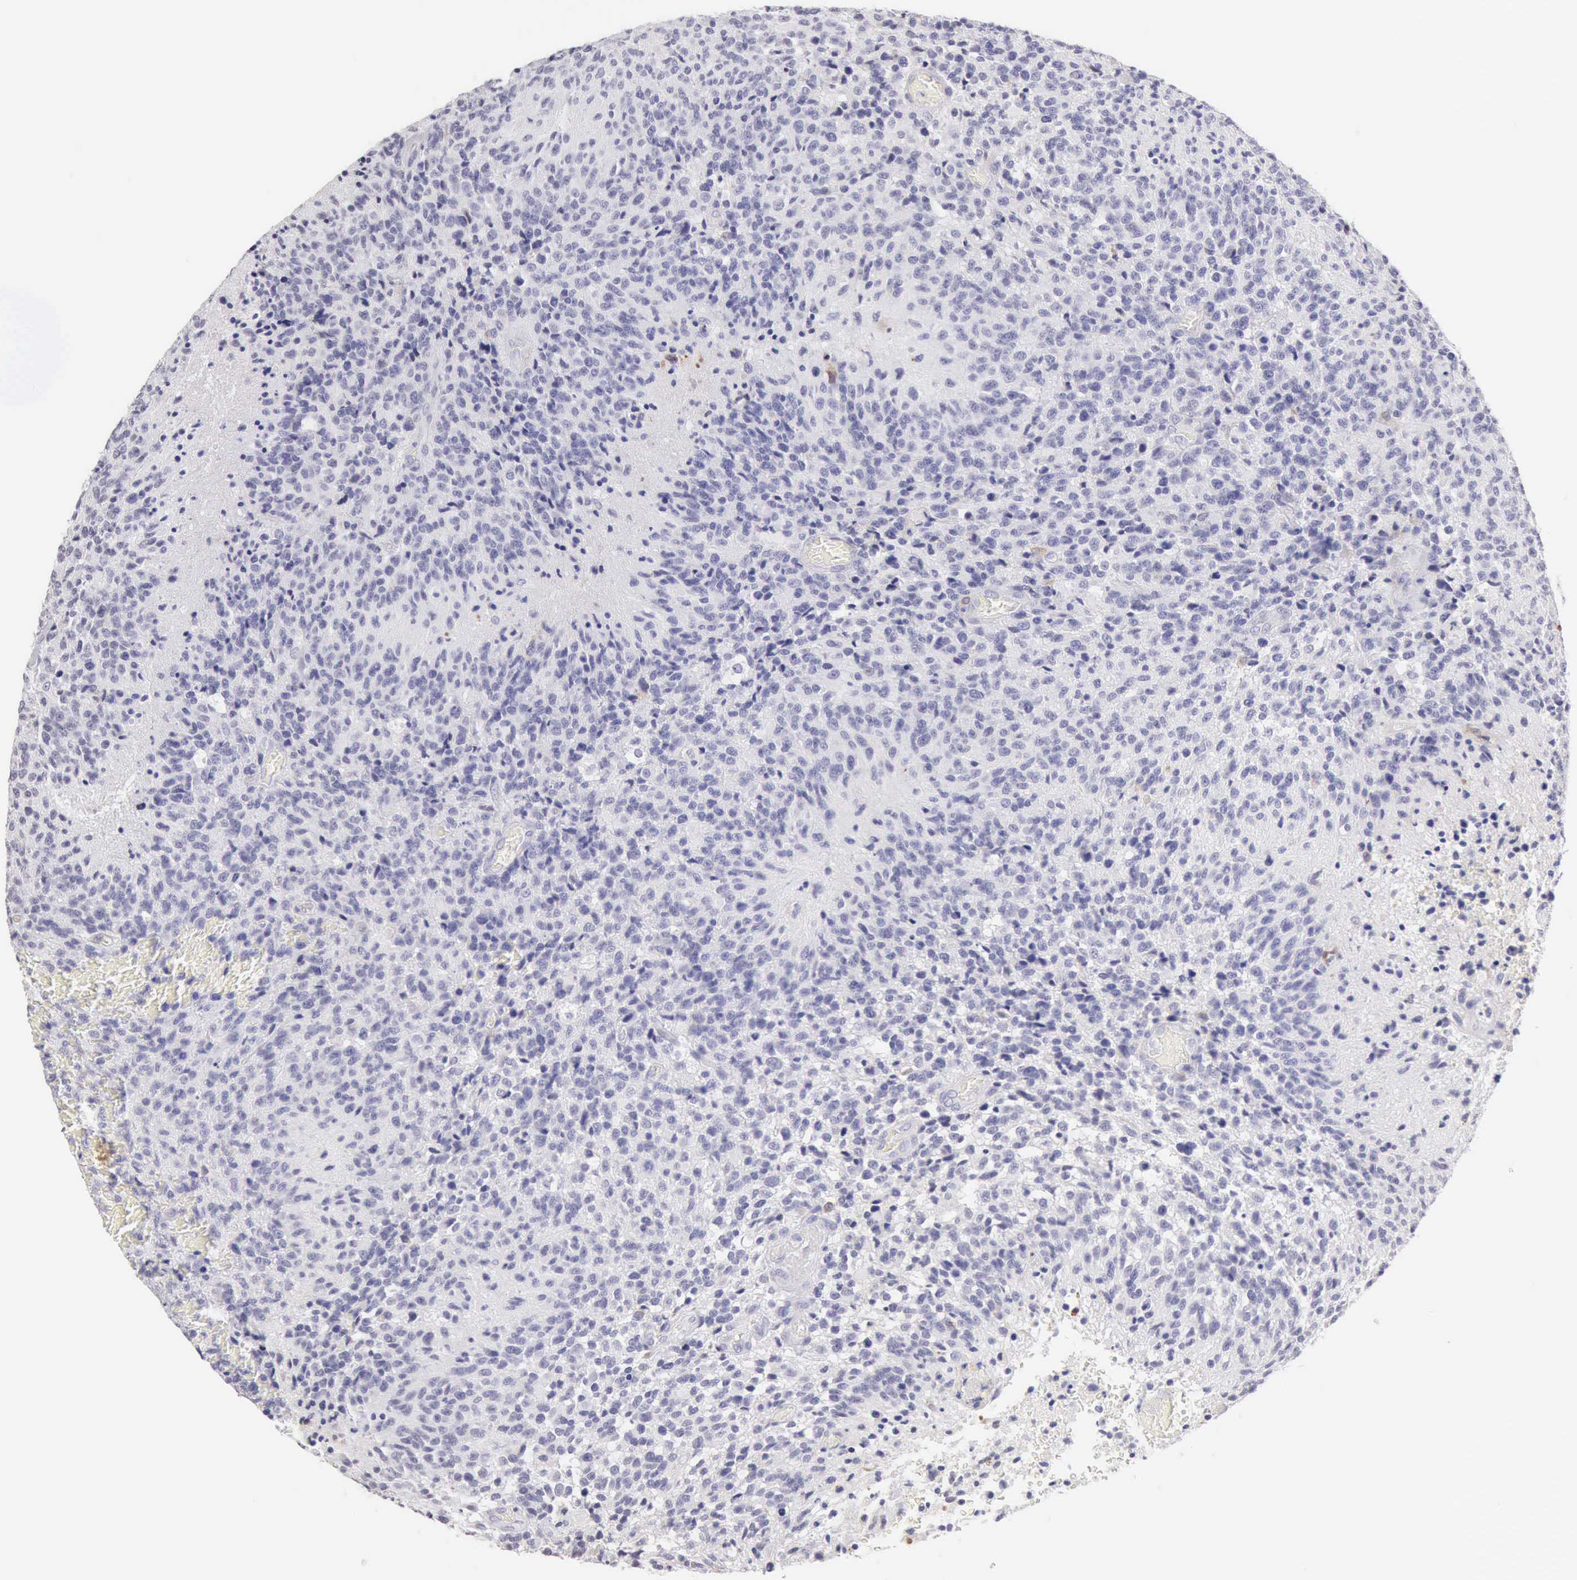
{"staining": {"intensity": "negative", "quantity": "none", "location": "none"}, "tissue": "glioma", "cell_type": "Tumor cells", "image_type": "cancer", "snomed": [{"axis": "morphology", "description": "Glioma, malignant, High grade"}, {"axis": "topography", "description": "Brain"}], "caption": "Immunohistochemistry (IHC) photomicrograph of glioma stained for a protein (brown), which shows no positivity in tumor cells.", "gene": "RNASE1", "patient": {"sex": "male", "age": 36}}